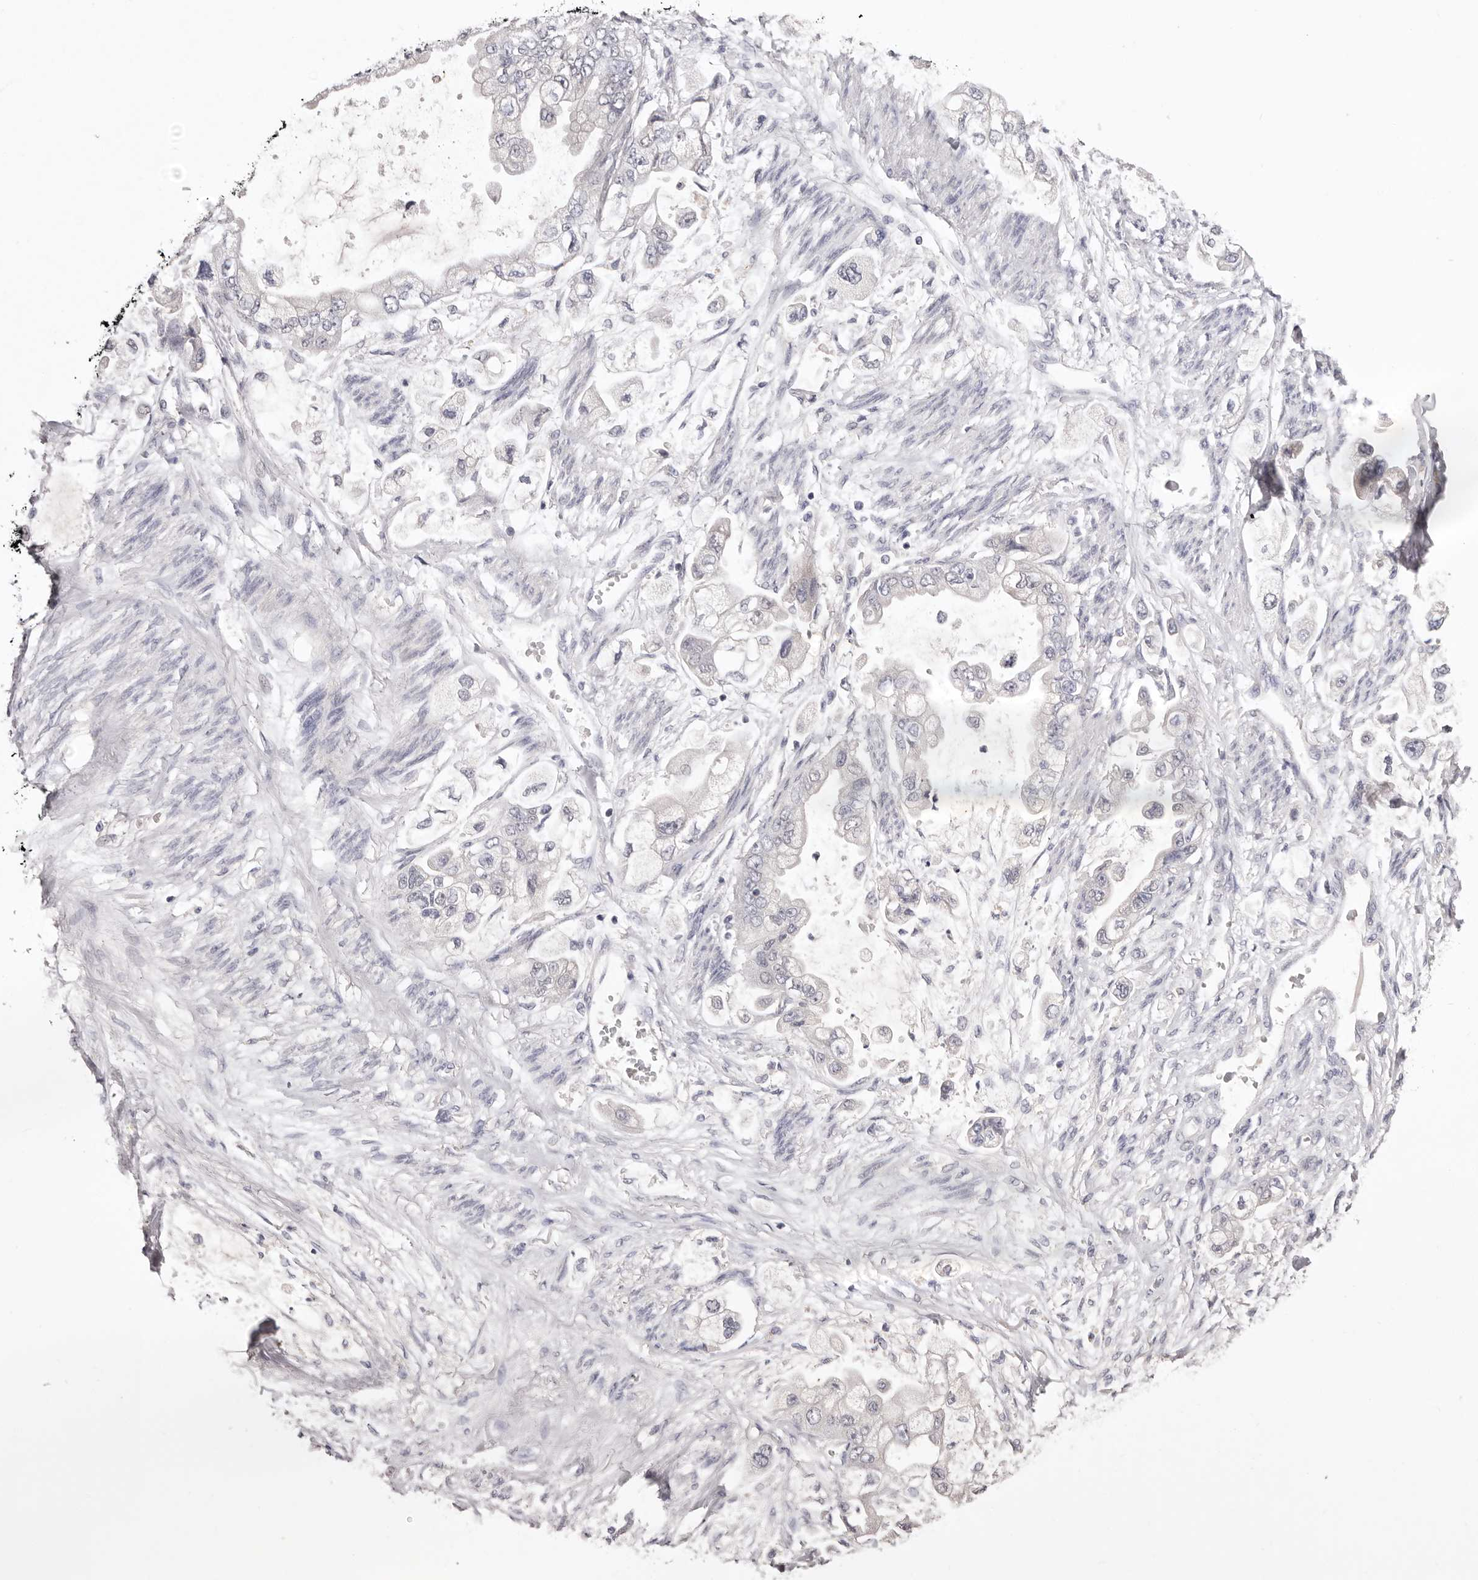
{"staining": {"intensity": "negative", "quantity": "none", "location": "none"}, "tissue": "stomach cancer", "cell_type": "Tumor cells", "image_type": "cancer", "snomed": [{"axis": "morphology", "description": "Adenocarcinoma, NOS"}, {"axis": "topography", "description": "Stomach"}], "caption": "A high-resolution photomicrograph shows IHC staining of stomach cancer, which reveals no significant expression in tumor cells.", "gene": "LMLN", "patient": {"sex": "male", "age": 62}}